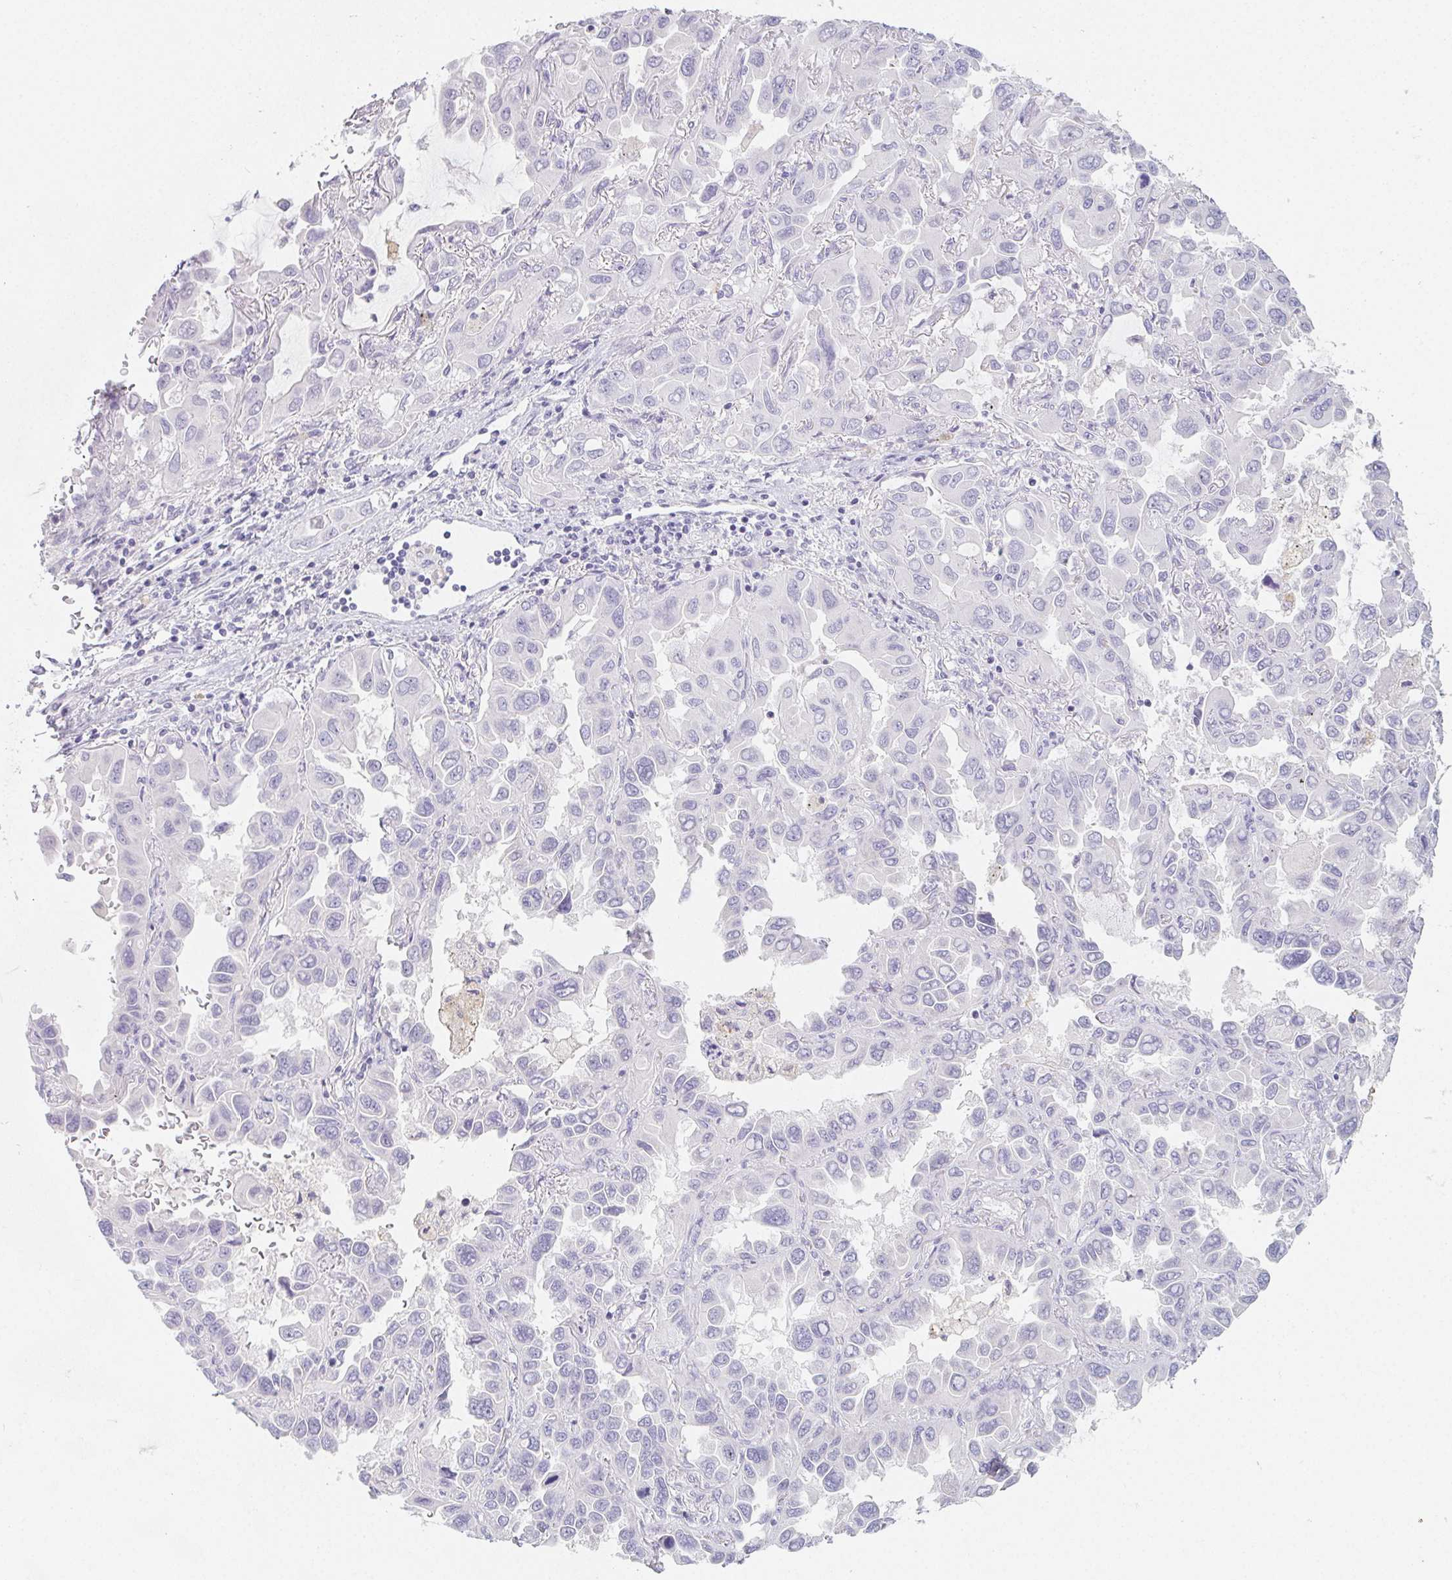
{"staining": {"intensity": "negative", "quantity": "none", "location": "none"}, "tissue": "lung cancer", "cell_type": "Tumor cells", "image_type": "cancer", "snomed": [{"axis": "morphology", "description": "Adenocarcinoma, NOS"}, {"axis": "topography", "description": "Lung"}], "caption": "Tumor cells are negative for protein expression in human lung adenocarcinoma.", "gene": "GLIPR1L1", "patient": {"sex": "male", "age": 64}}